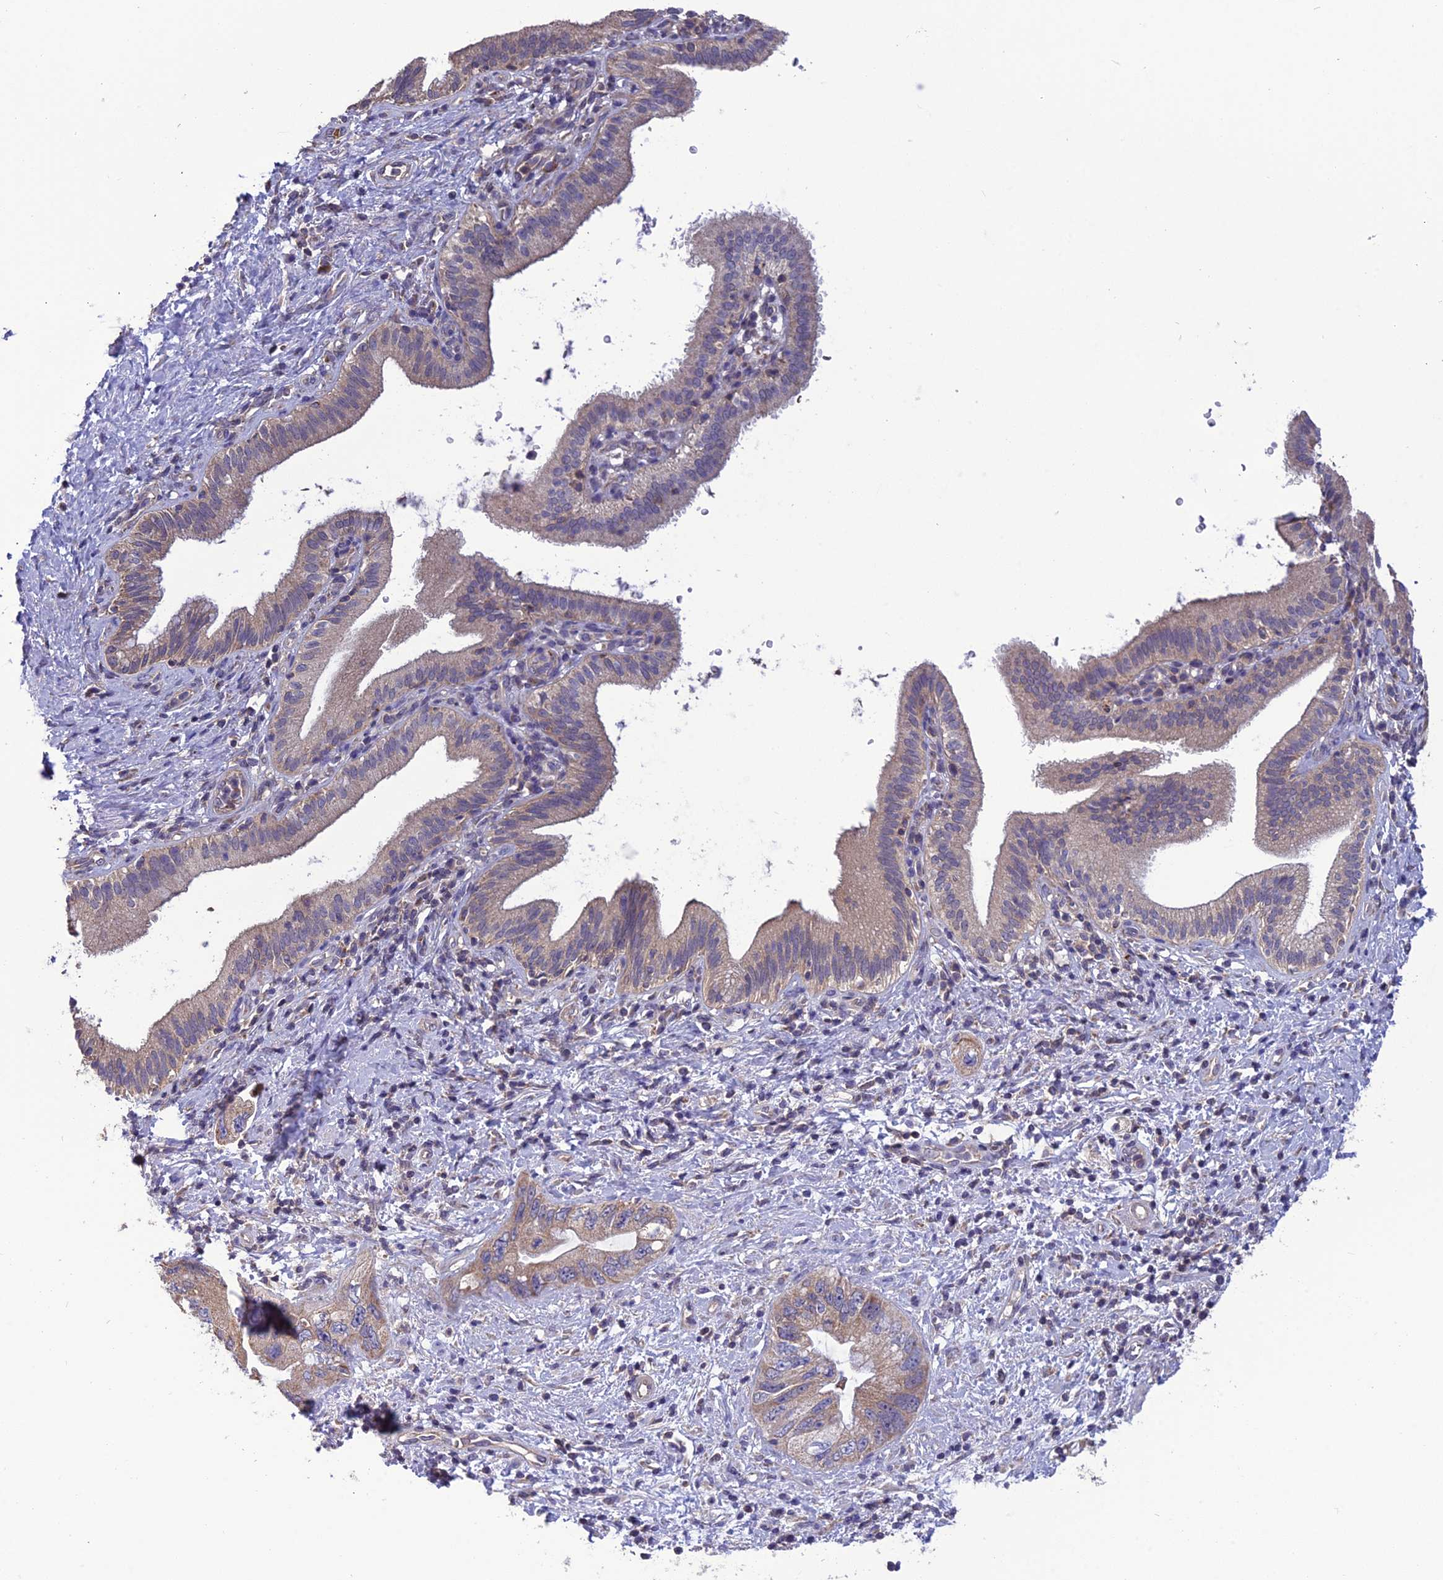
{"staining": {"intensity": "weak", "quantity": "<25%", "location": "cytoplasmic/membranous"}, "tissue": "pancreatic cancer", "cell_type": "Tumor cells", "image_type": "cancer", "snomed": [{"axis": "morphology", "description": "Adenocarcinoma, NOS"}, {"axis": "topography", "description": "Pancreas"}], "caption": "An immunohistochemistry (IHC) image of pancreatic adenocarcinoma is shown. There is no staining in tumor cells of pancreatic adenocarcinoma.", "gene": "PSMF1", "patient": {"sex": "female", "age": 73}}